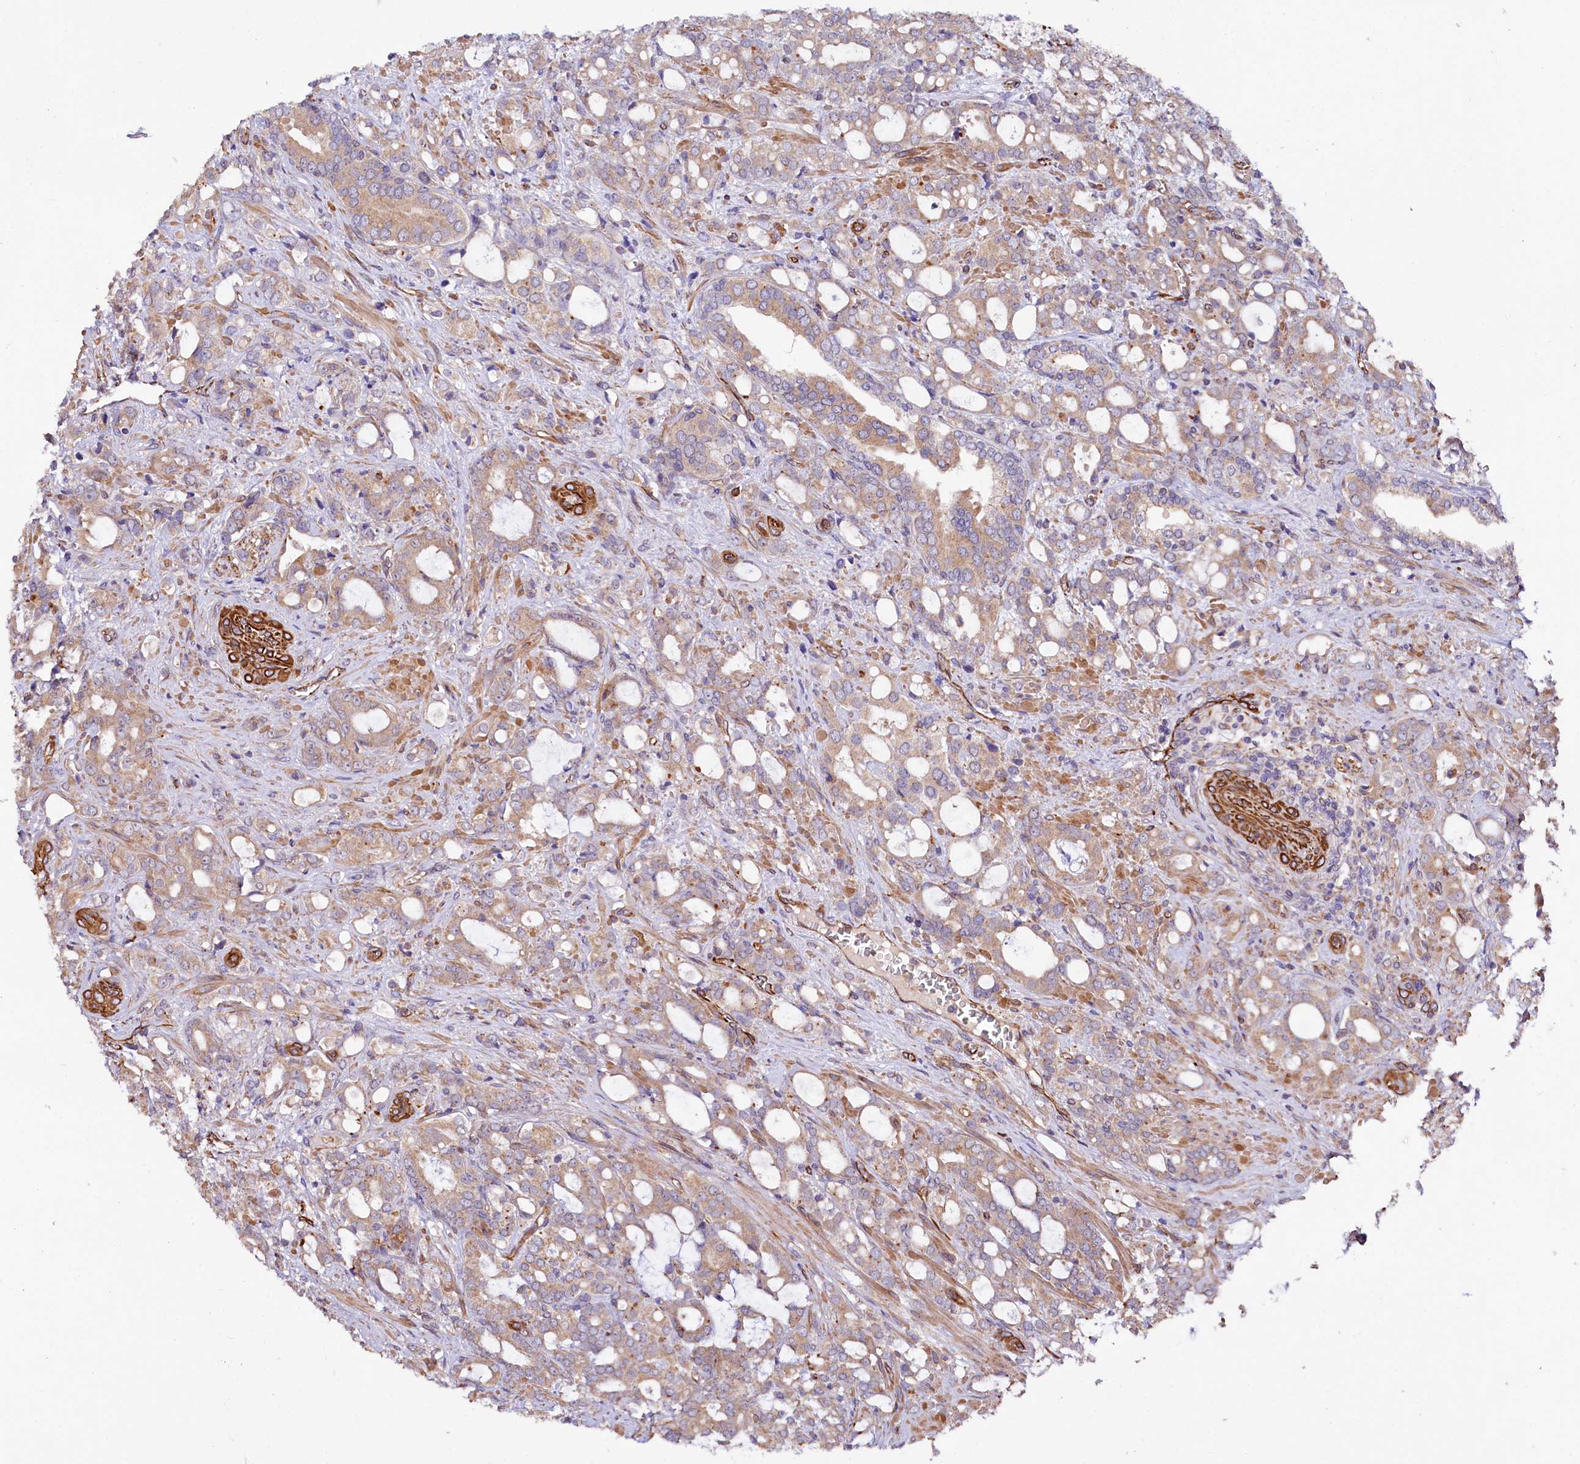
{"staining": {"intensity": "moderate", "quantity": ">75%", "location": "cytoplasmic/membranous"}, "tissue": "prostate cancer", "cell_type": "Tumor cells", "image_type": "cancer", "snomed": [{"axis": "morphology", "description": "Adenocarcinoma, High grade"}, {"axis": "topography", "description": "Prostate"}], "caption": "Adenocarcinoma (high-grade) (prostate) was stained to show a protein in brown. There is medium levels of moderate cytoplasmic/membranous positivity in approximately >75% of tumor cells. The staining is performed using DAB (3,3'-diaminobenzidine) brown chromogen to label protein expression. The nuclei are counter-stained blue using hematoxylin.", "gene": "TTC12", "patient": {"sex": "male", "age": 72}}